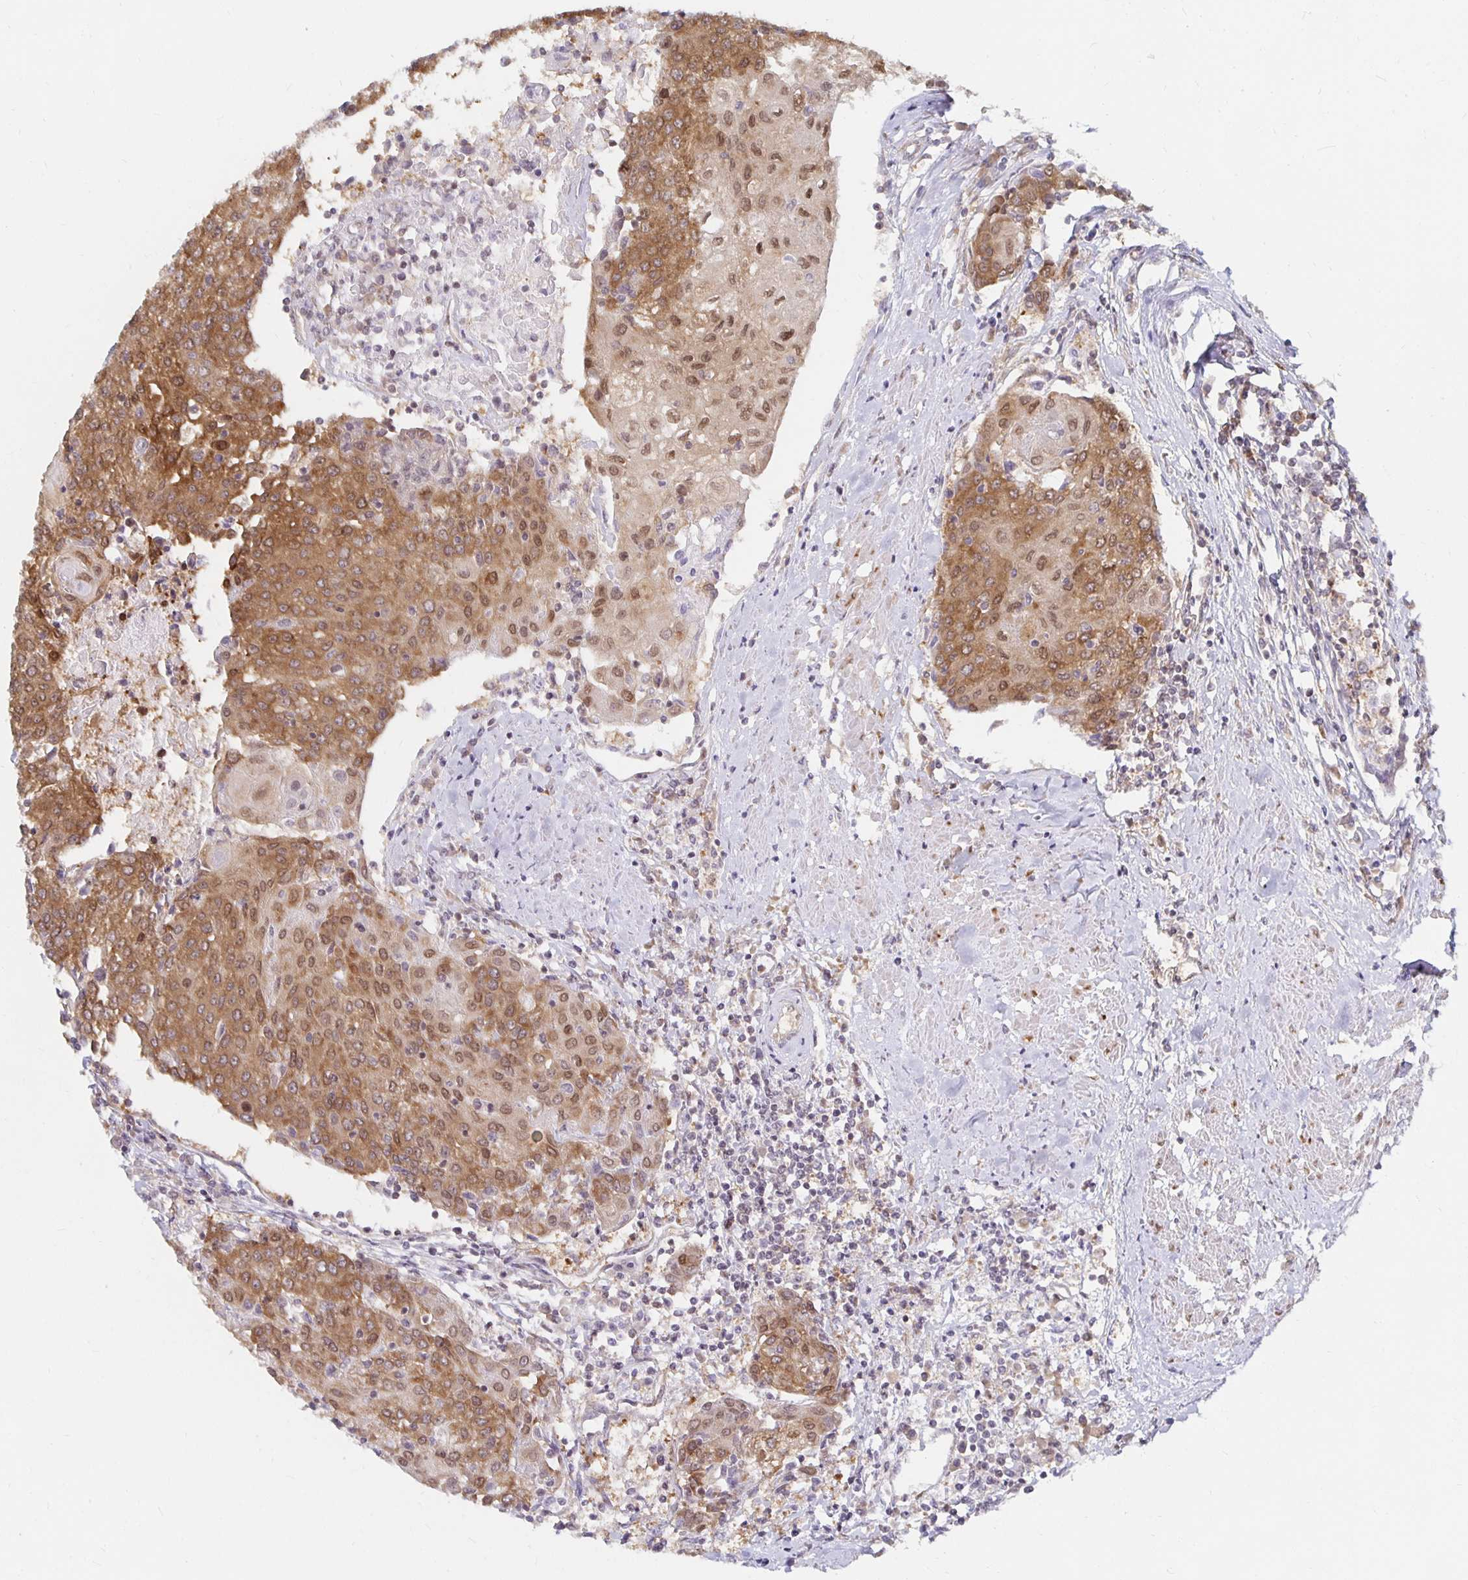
{"staining": {"intensity": "moderate", "quantity": ">75%", "location": "cytoplasmic/membranous,nuclear"}, "tissue": "urothelial cancer", "cell_type": "Tumor cells", "image_type": "cancer", "snomed": [{"axis": "morphology", "description": "Urothelial carcinoma, High grade"}, {"axis": "topography", "description": "Urinary bladder"}], "caption": "Urothelial carcinoma (high-grade) was stained to show a protein in brown. There is medium levels of moderate cytoplasmic/membranous and nuclear positivity in approximately >75% of tumor cells.", "gene": "PDAP1", "patient": {"sex": "female", "age": 85}}